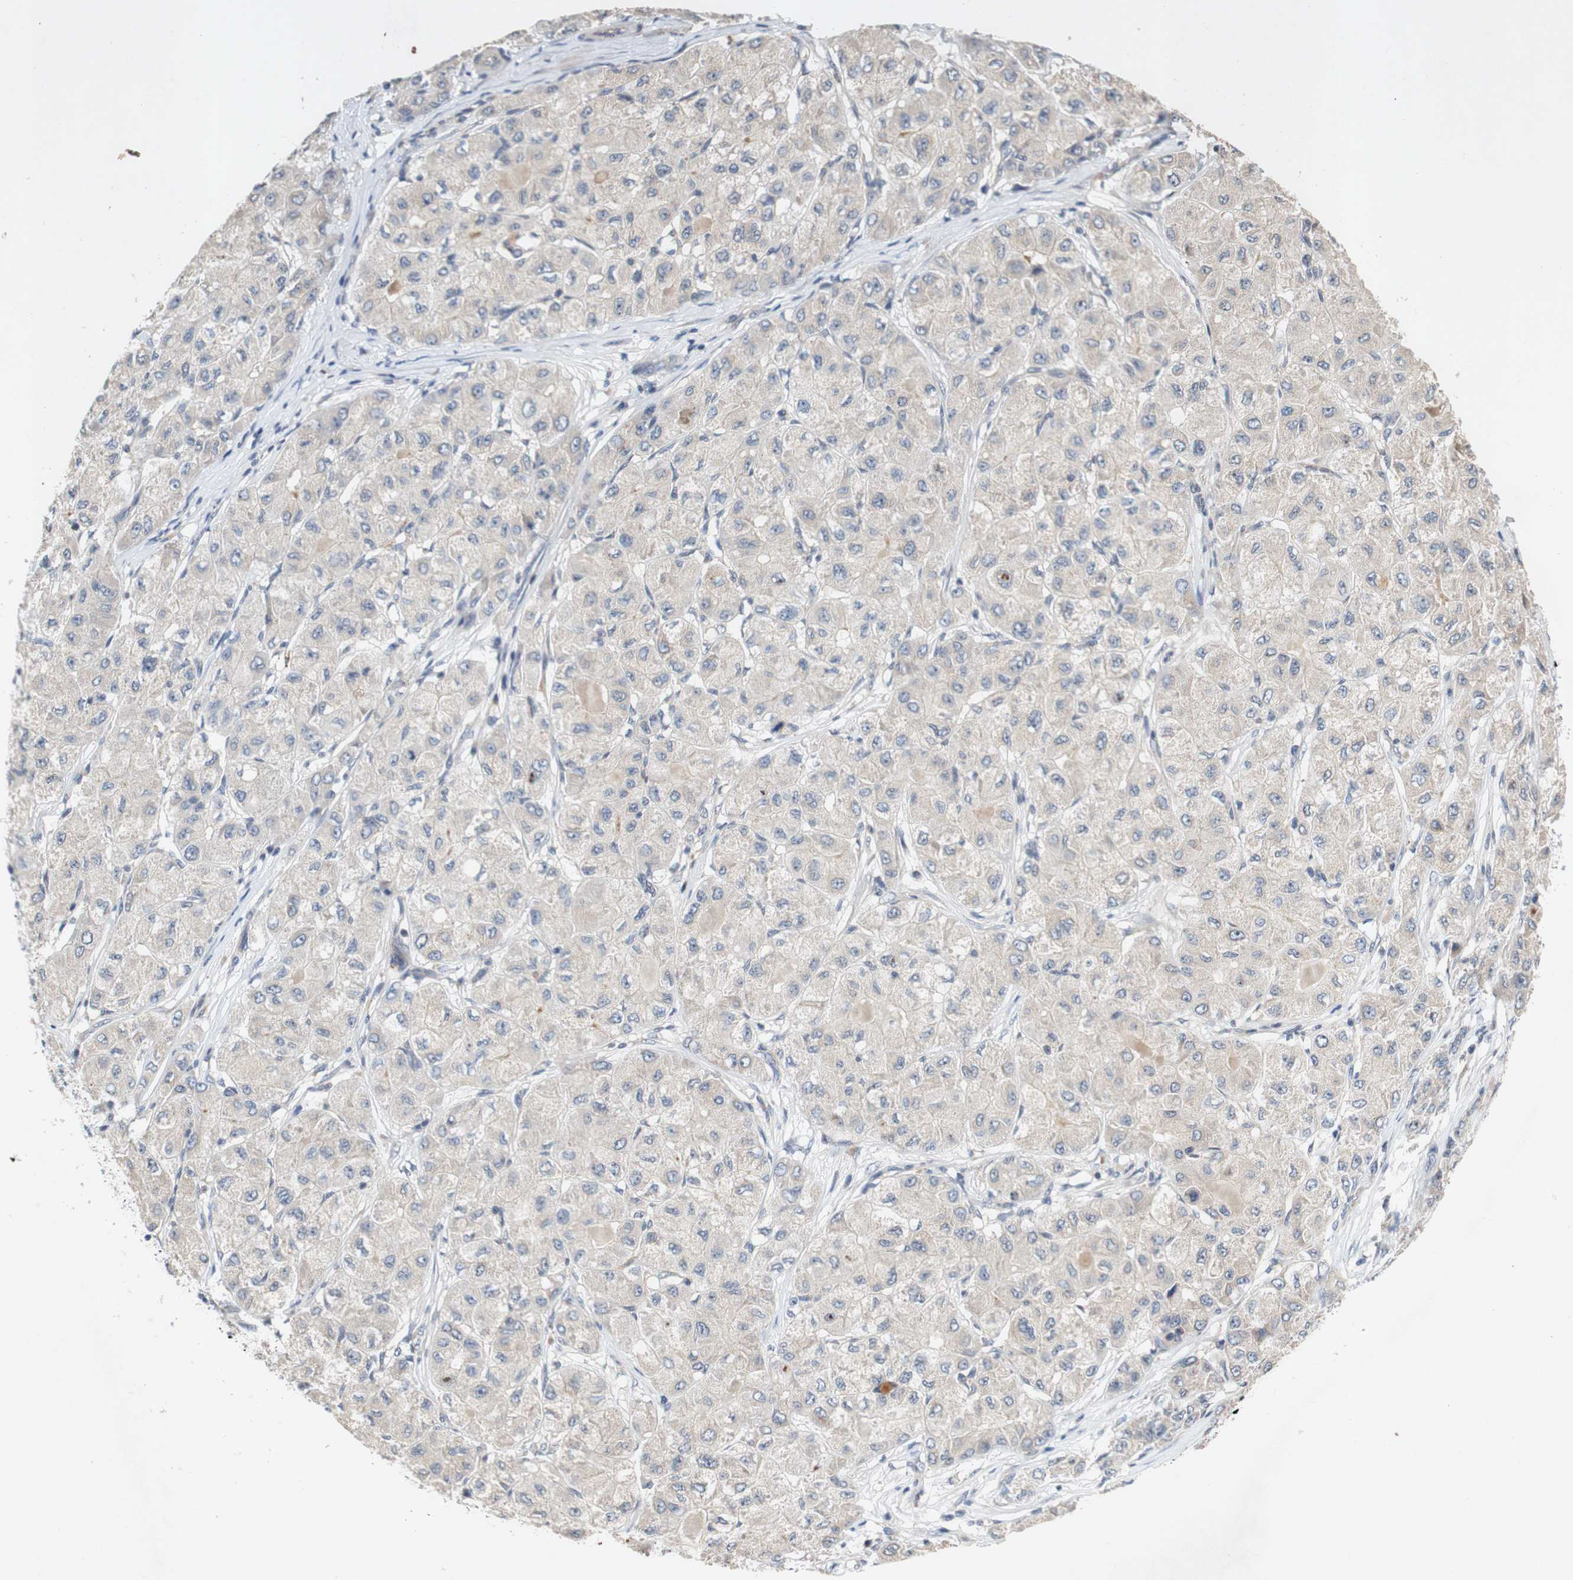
{"staining": {"intensity": "weak", "quantity": ">75%", "location": "cytoplasmic/membranous"}, "tissue": "liver cancer", "cell_type": "Tumor cells", "image_type": "cancer", "snomed": [{"axis": "morphology", "description": "Carcinoma, Hepatocellular, NOS"}, {"axis": "topography", "description": "Liver"}], "caption": "Weak cytoplasmic/membranous expression for a protein is identified in about >75% of tumor cells of liver cancer using immunohistochemistry (IHC).", "gene": "PIN1", "patient": {"sex": "male", "age": 80}}